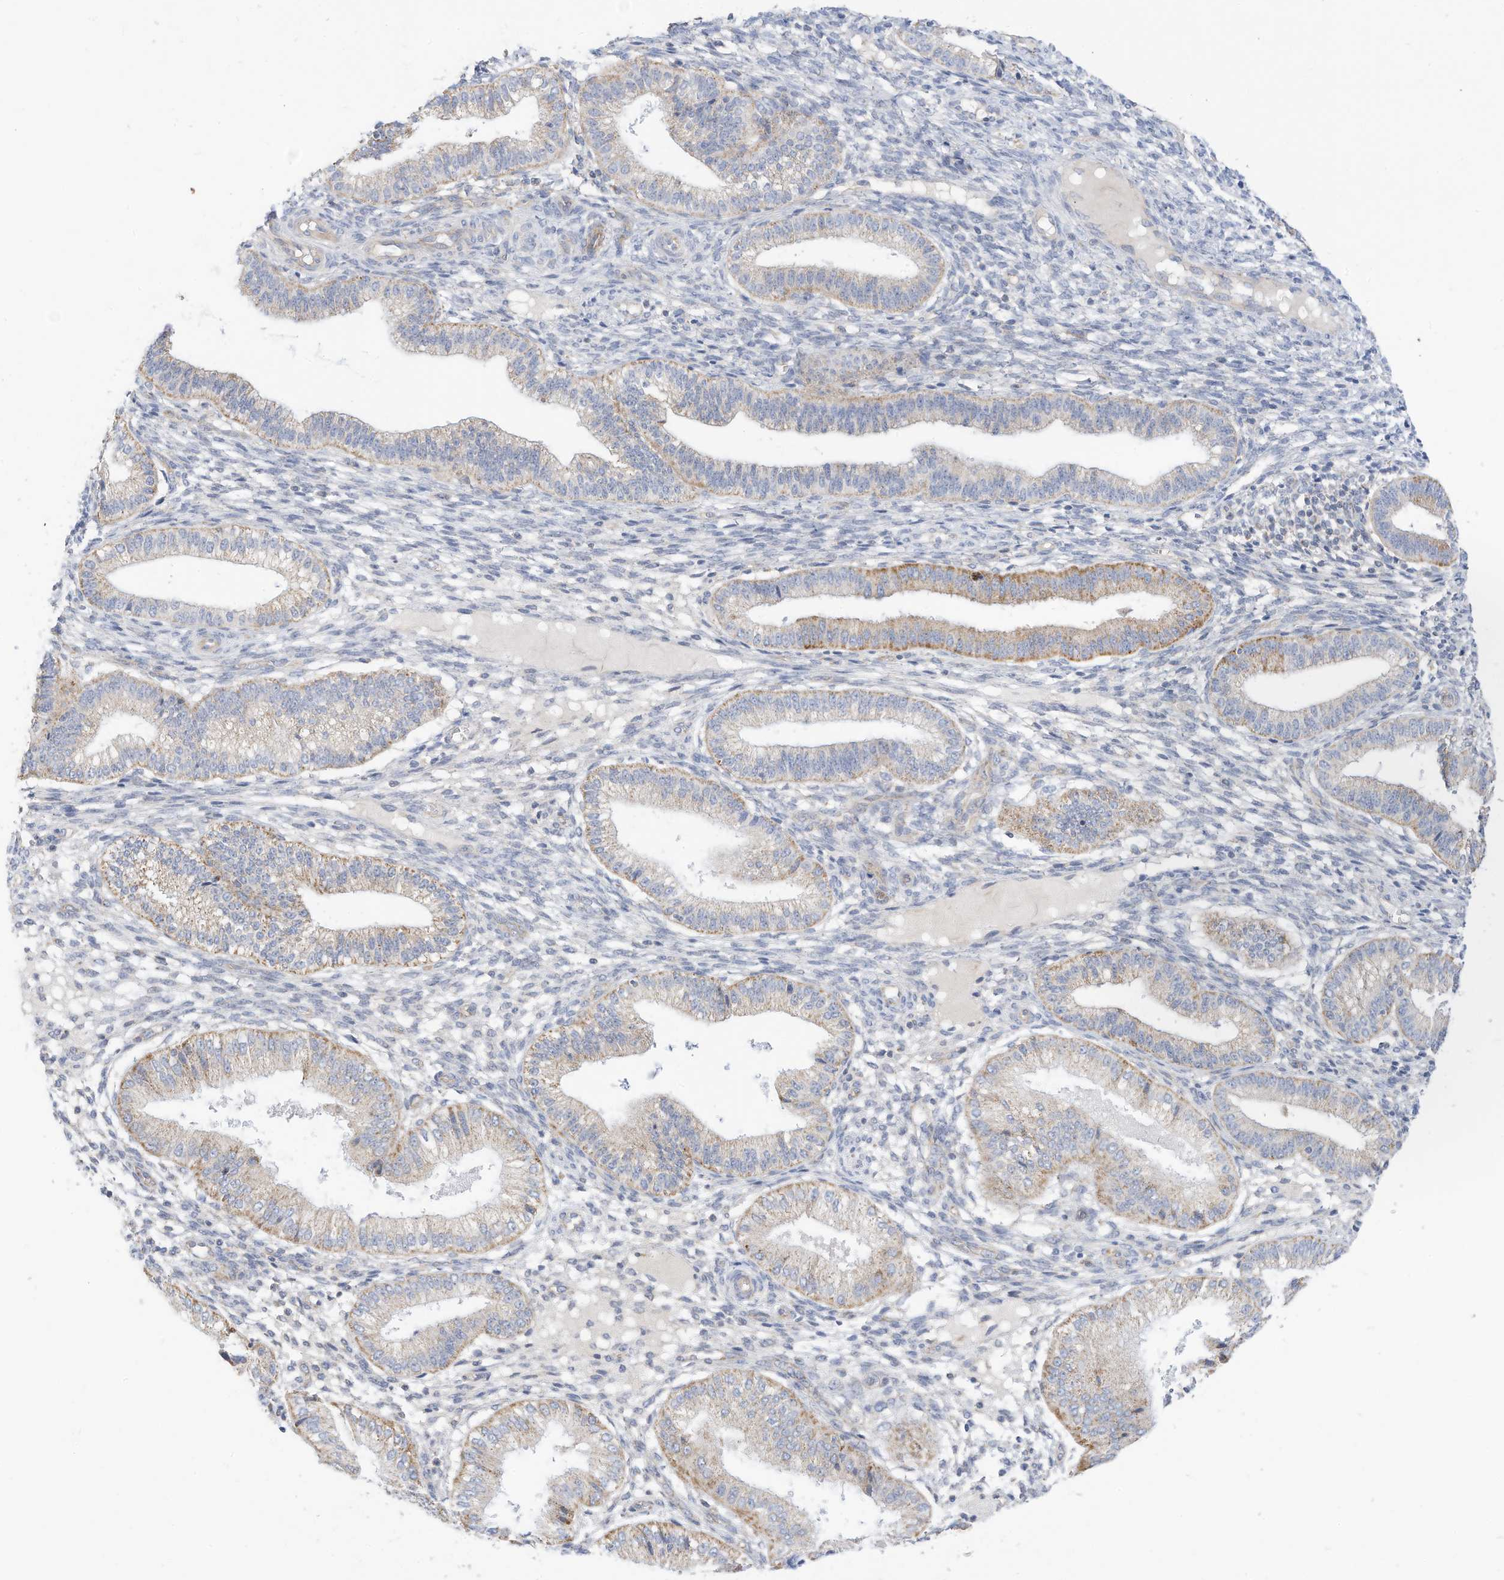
{"staining": {"intensity": "negative", "quantity": "none", "location": "none"}, "tissue": "endometrium", "cell_type": "Cells in endometrial stroma", "image_type": "normal", "snomed": [{"axis": "morphology", "description": "Normal tissue, NOS"}, {"axis": "topography", "description": "Endometrium"}], "caption": "A high-resolution histopathology image shows immunohistochemistry (IHC) staining of normal endometrium, which shows no significant positivity in cells in endometrial stroma.", "gene": "RHOH", "patient": {"sex": "female", "age": 39}}